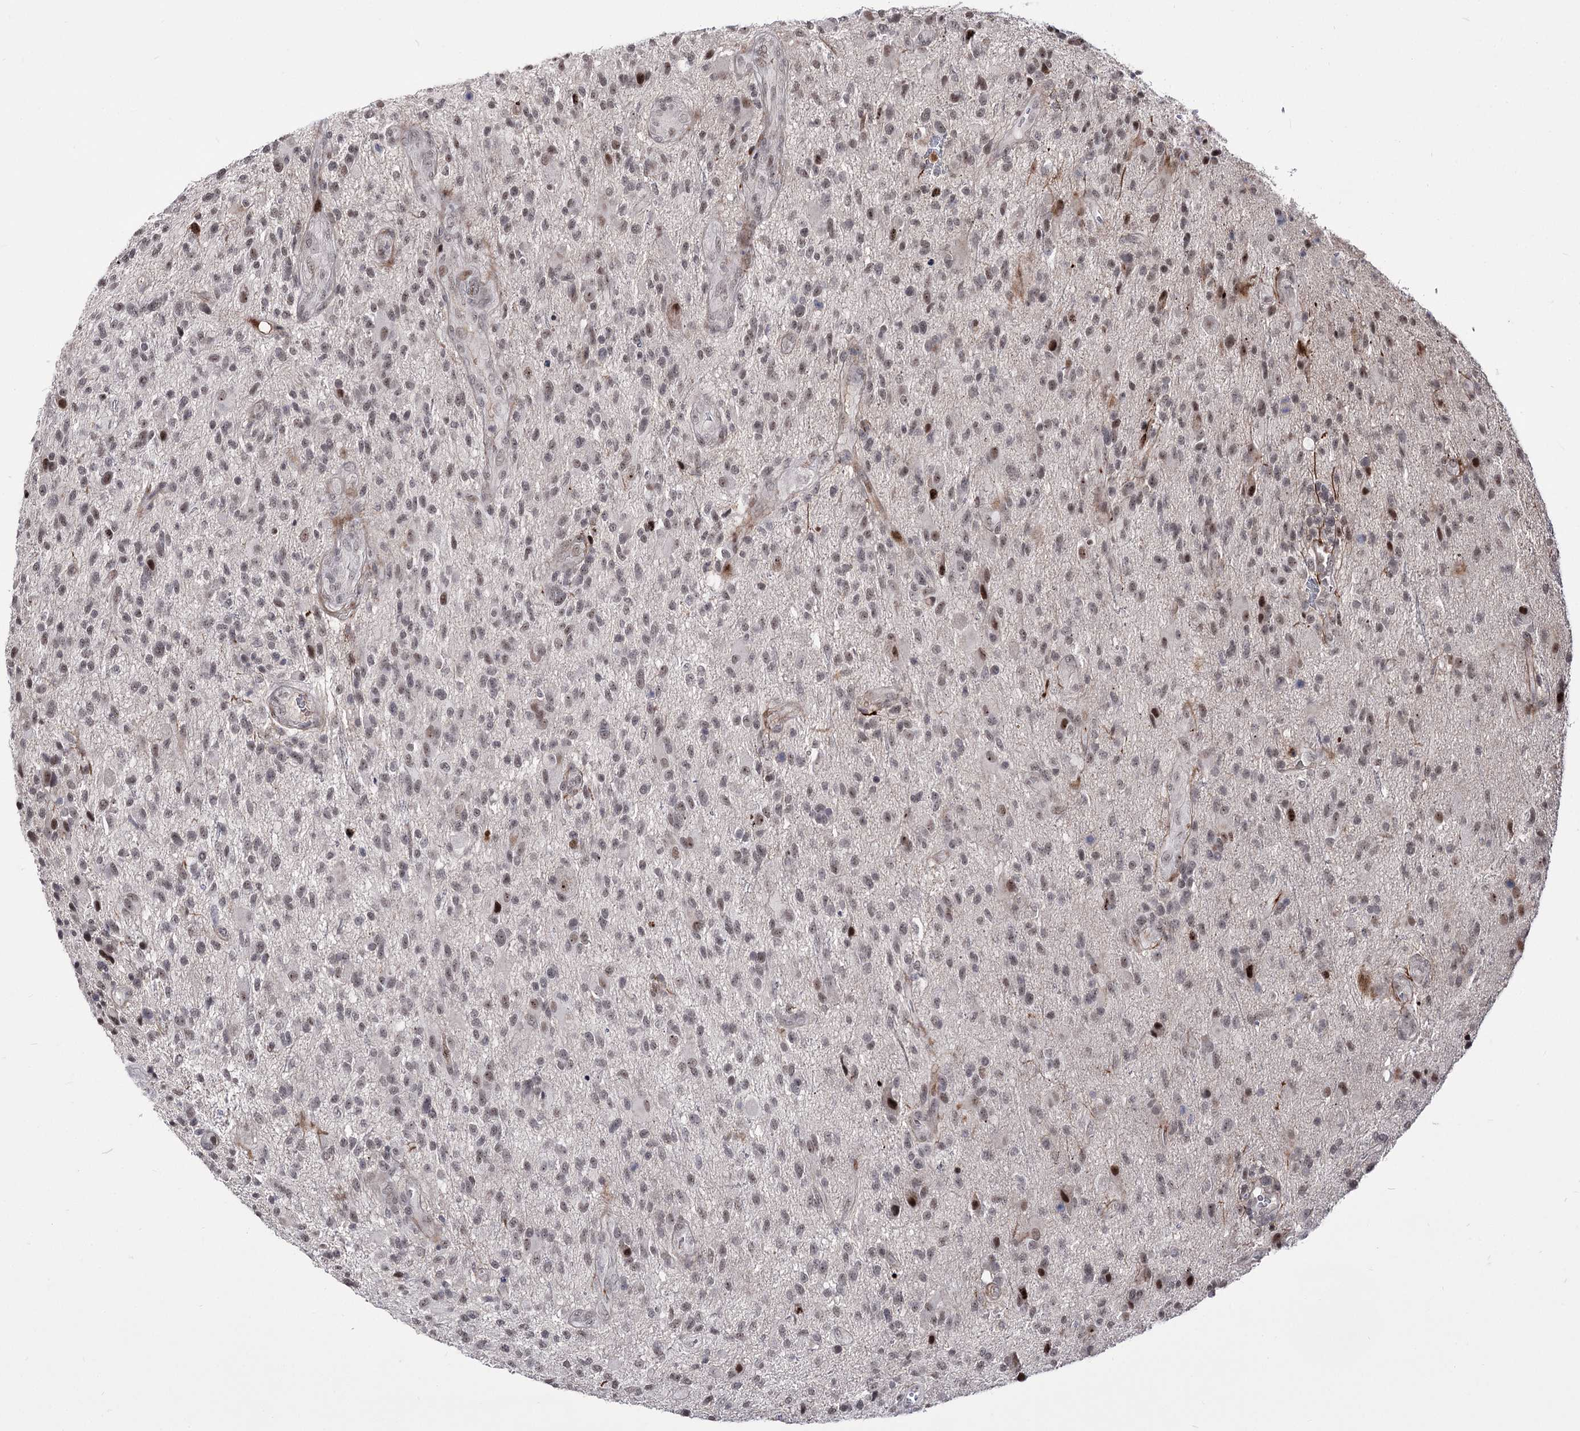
{"staining": {"intensity": "weak", "quantity": ">75%", "location": "nuclear"}, "tissue": "glioma", "cell_type": "Tumor cells", "image_type": "cancer", "snomed": [{"axis": "morphology", "description": "Glioma, malignant, High grade"}, {"axis": "topography", "description": "Brain"}], "caption": "Protein expression analysis of malignant high-grade glioma demonstrates weak nuclear positivity in about >75% of tumor cells.", "gene": "STOX1", "patient": {"sex": "male", "age": 47}}